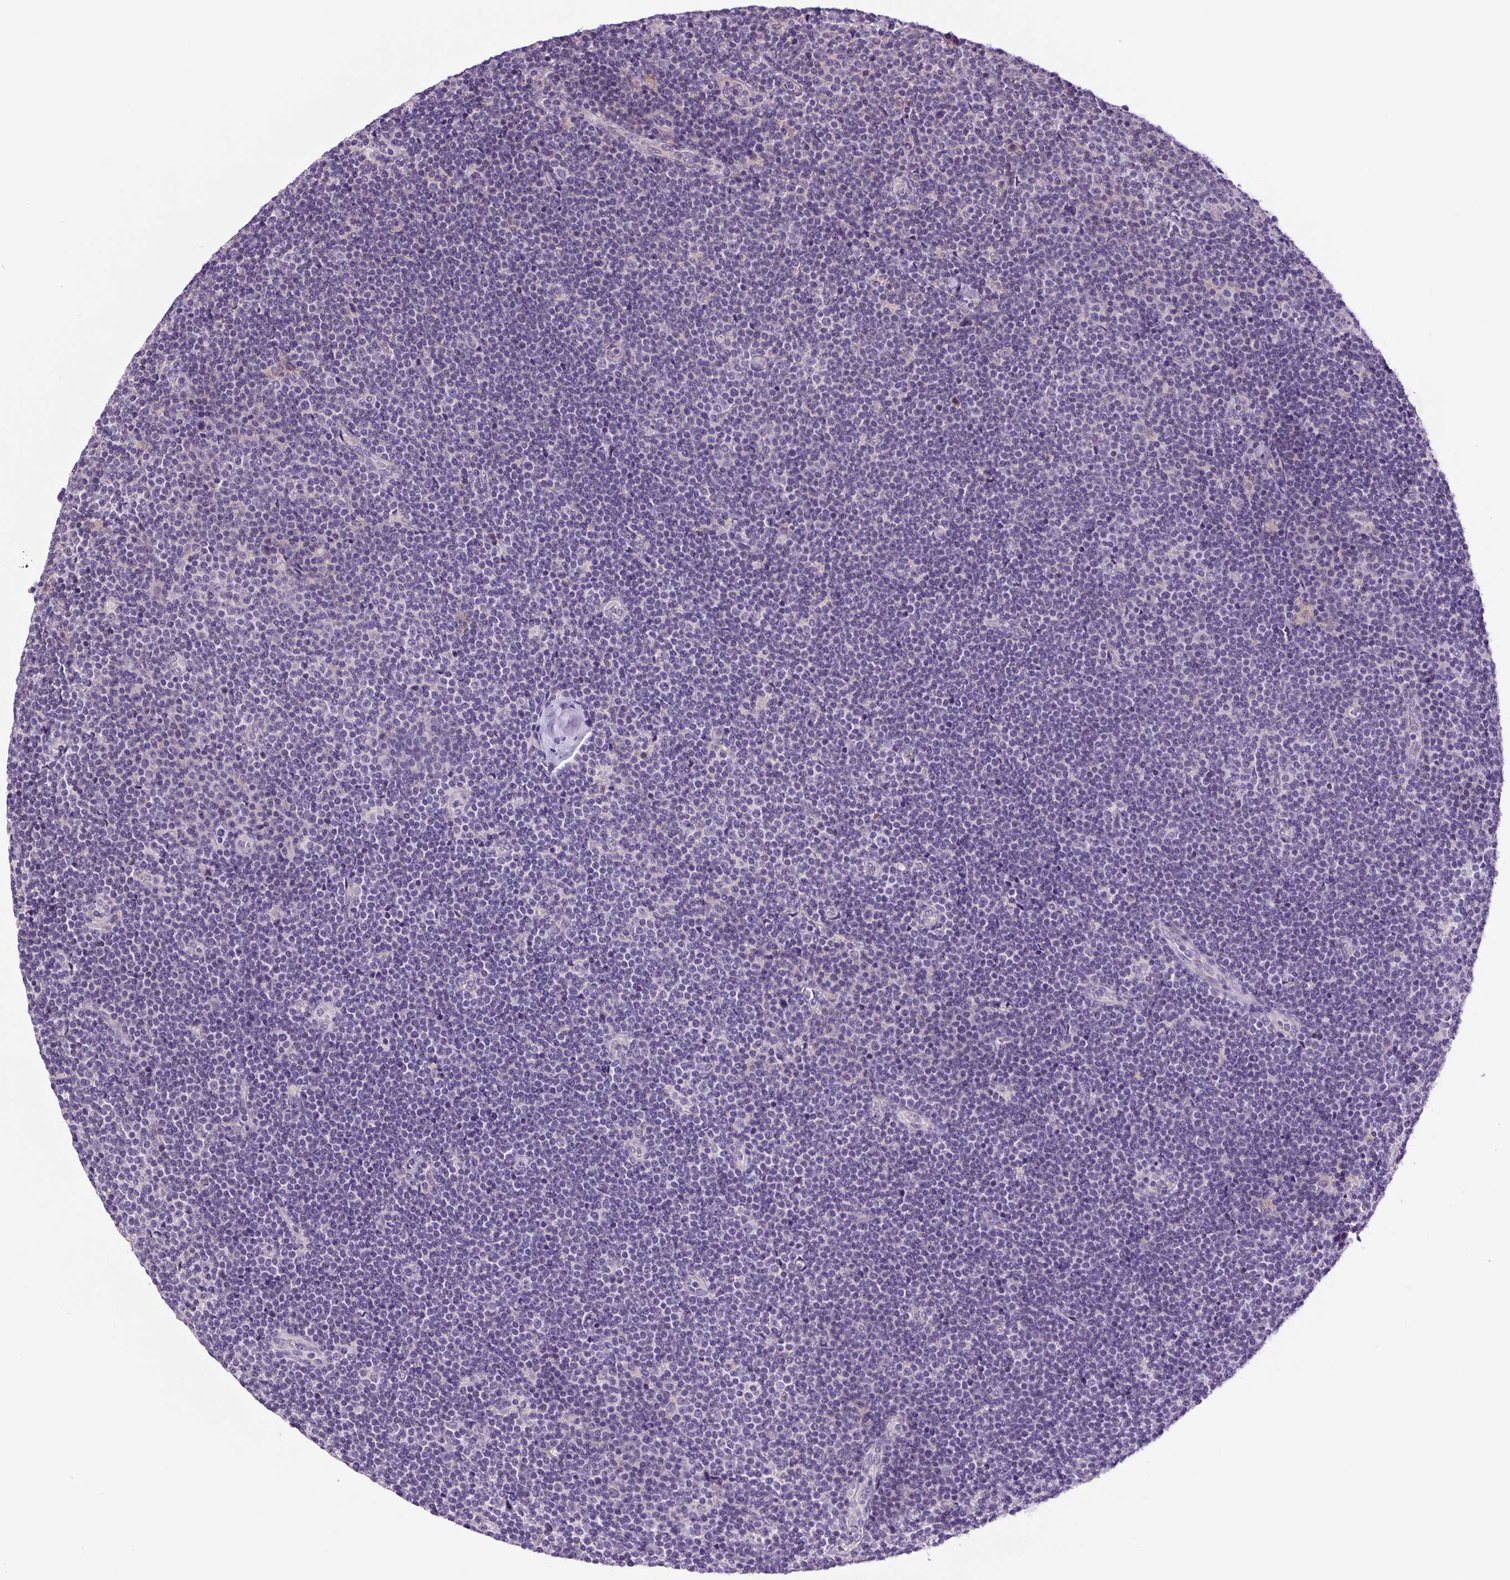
{"staining": {"intensity": "negative", "quantity": "none", "location": "none"}, "tissue": "lymphoma", "cell_type": "Tumor cells", "image_type": "cancer", "snomed": [{"axis": "morphology", "description": "Malignant lymphoma, non-Hodgkin's type, Low grade"}, {"axis": "topography", "description": "Lymph node"}], "caption": "Micrograph shows no protein expression in tumor cells of low-grade malignant lymphoma, non-Hodgkin's type tissue.", "gene": "GORASP1", "patient": {"sex": "male", "age": 48}}